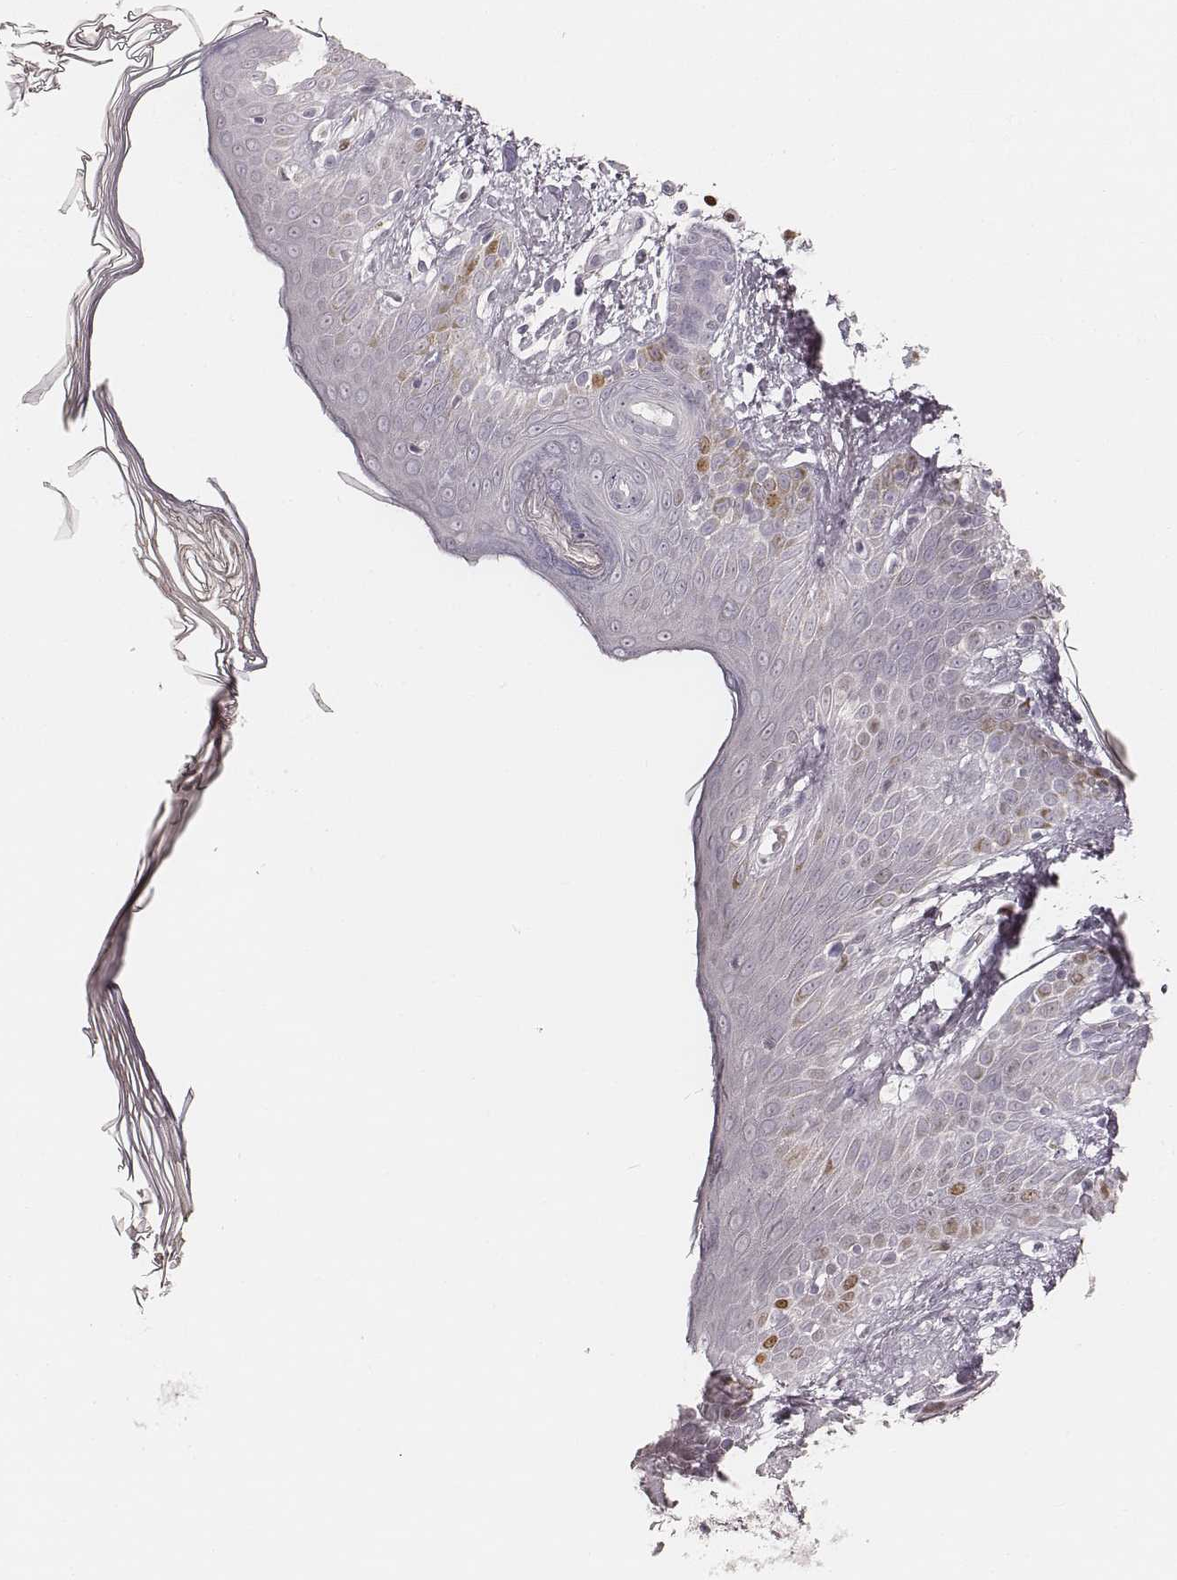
{"staining": {"intensity": "moderate", "quantity": "<25%", "location": "nuclear"}, "tissue": "skin cancer", "cell_type": "Tumor cells", "image_type": "cancer", "snomed": [{"axis": "morphology", "description": "Basal cell carcinoma"}, {"axis": "topography", "description": "Skin"}], "caption": "Immunohistochemistry (IHC) micrograph of neoplastic tissue: basal cell carcinoma (skin) stained using immunohistochemistry shows low levels of moderate protein expression localized specifically in the nuclear of tumor cells, appearing as a nuclear brown color.", "gene": "TEX37", "patient": {"sex": "male", "age": 85}}